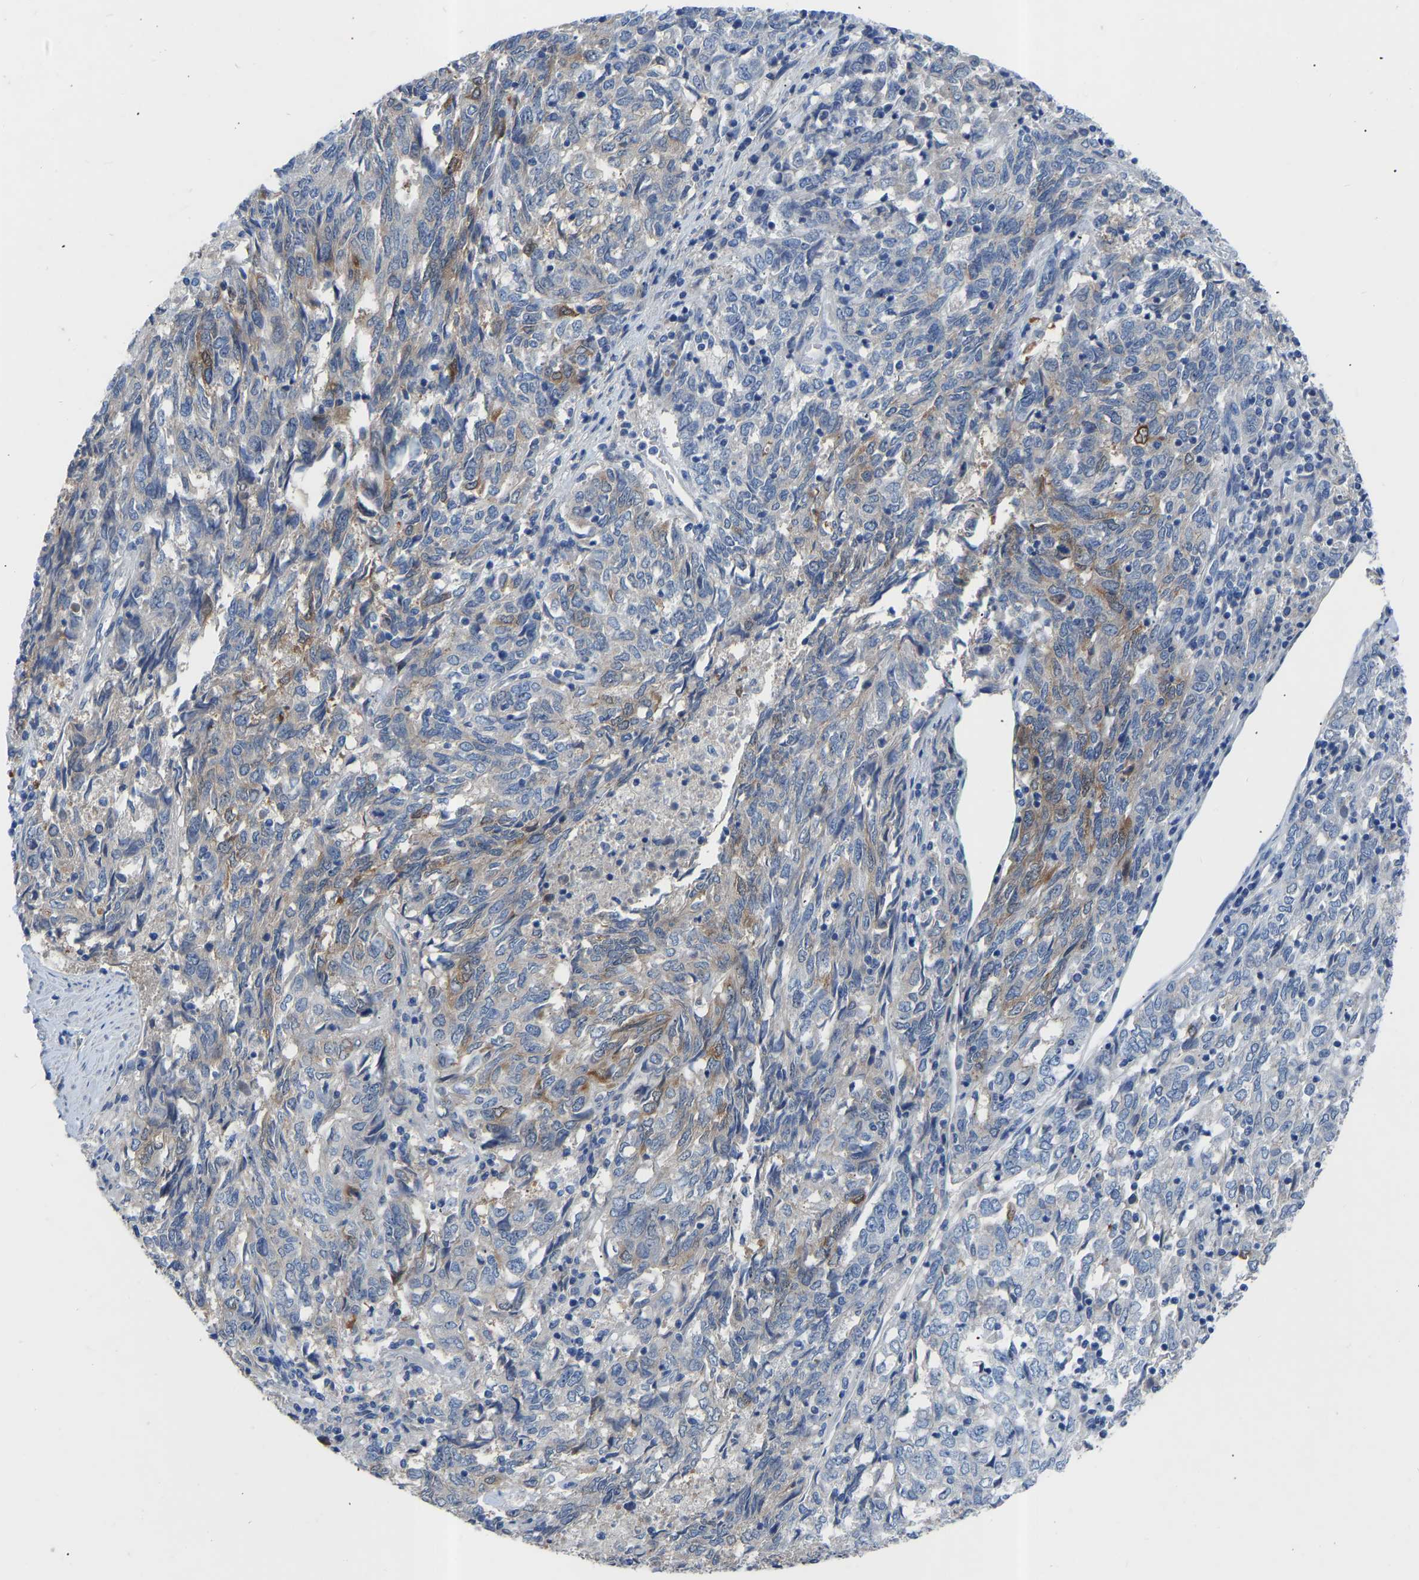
{"staining": {"intensity": "moderate", "quantity": "<25%", "location": "cytoplasmic/membranous"}, "tissue": "endometrial cancer", "cell_type": "Tumor cells", "image_type": "cancer", "snomed": [{"axis": "morphology", "description": "Adenocarcinoma, NOS"}, {"axis": "topography", "description": "Endometrium"}], "caption": "A photomicrograph showing moderate cytoplasmic/membranous expression in about <25% of tumor cells in endometrial cancer (adenocarcinoma), as visualized by brown immunohistochemical staining.", "gene": "RBP1", "patient": {"sex": "female", "age": 80}}